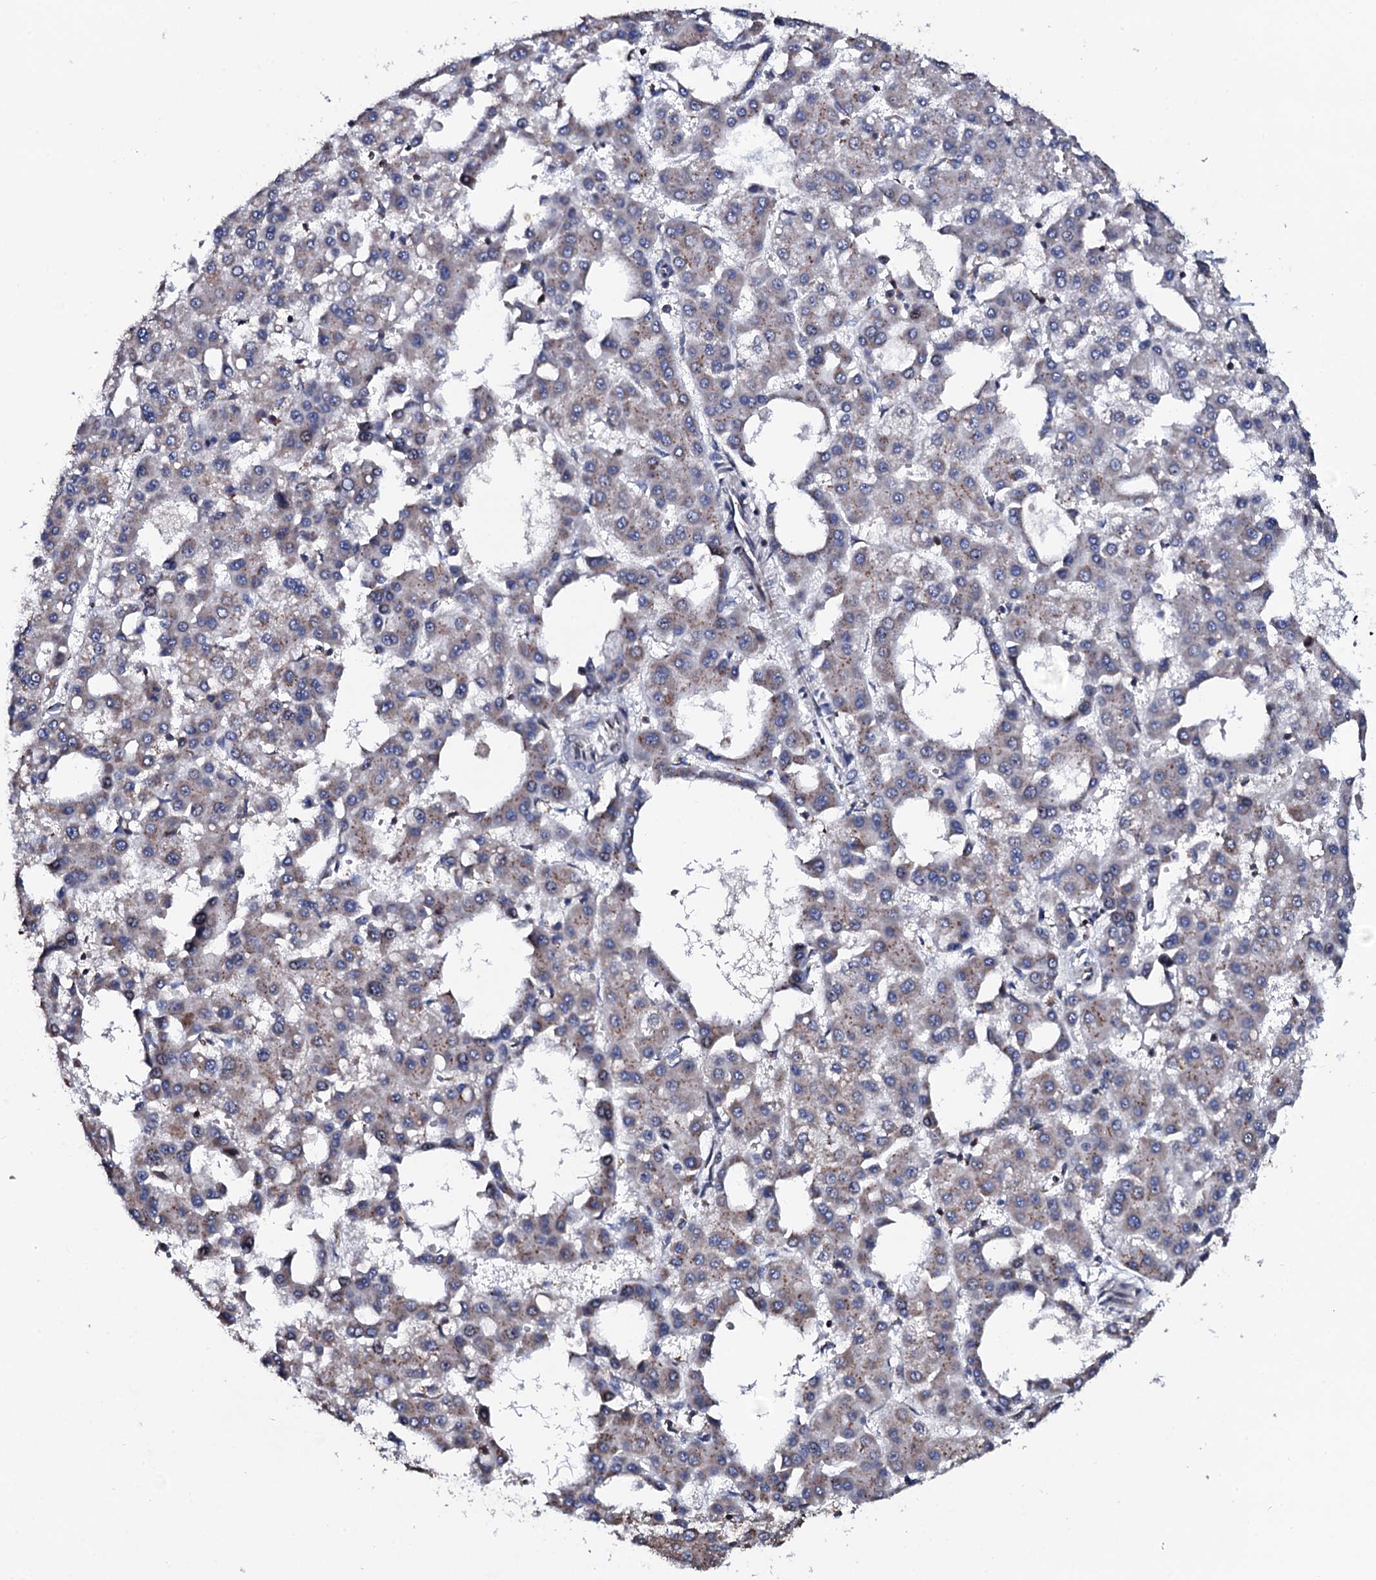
{"staining": {"intensity": "weak", "quantity": "25%-75%", "location": "cytoplasmic/membranous"}, "tissue": "liver cancer", "cell_type": "Tumor cells", "image_type": "cancer", "snomed": [{"axis": "morphology", "description": "Carcinoma, Hepatocellular, NOS"}, {"axis": "topography", "description": "Liver"}], "caption": "Tumor cells show weak cytoplasmic/membranous positivity in approximately 25%-75% of cells in liver cancer (hepatocellular carcinoma).", "gene": "PLET1", "patient": {"sex": "male", "age": 47}}